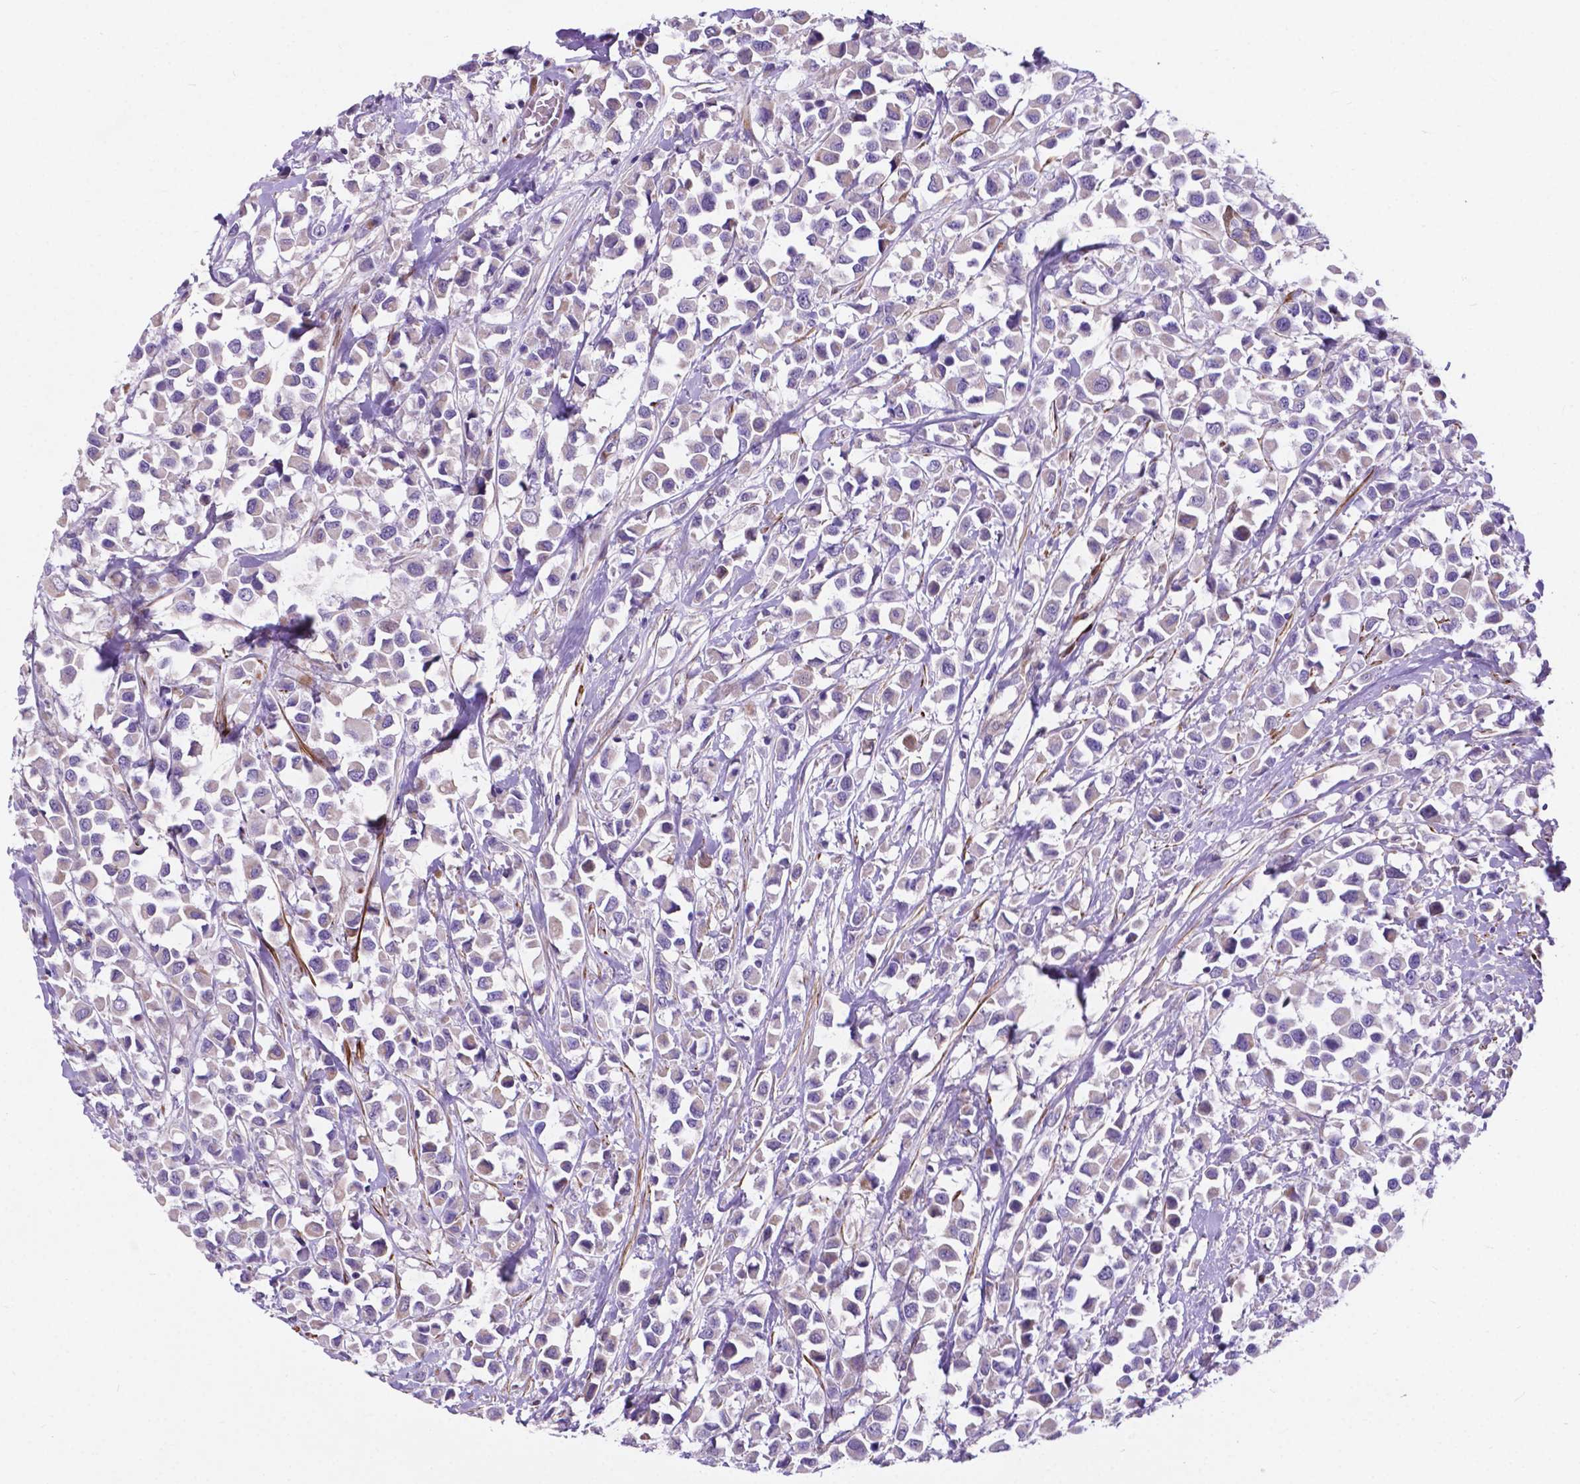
{"staining": {"intensity": "negative", "quantity": "none", "location": "none"}, "tissue": "breast cancer", "cell_type": "Tumor cells", "image_type": "cancer", "snomed": [{"axis": "morphology", "description": "Duct carcinoma"}, {"axis": "topography", "description": "Breast"}], "caption": "Tumor cells show no significant staining in breast cancer. (DAB IHC, high magnification).", "gene": "PFKFB4", "patient": {"sex": "female", "age": 61}}